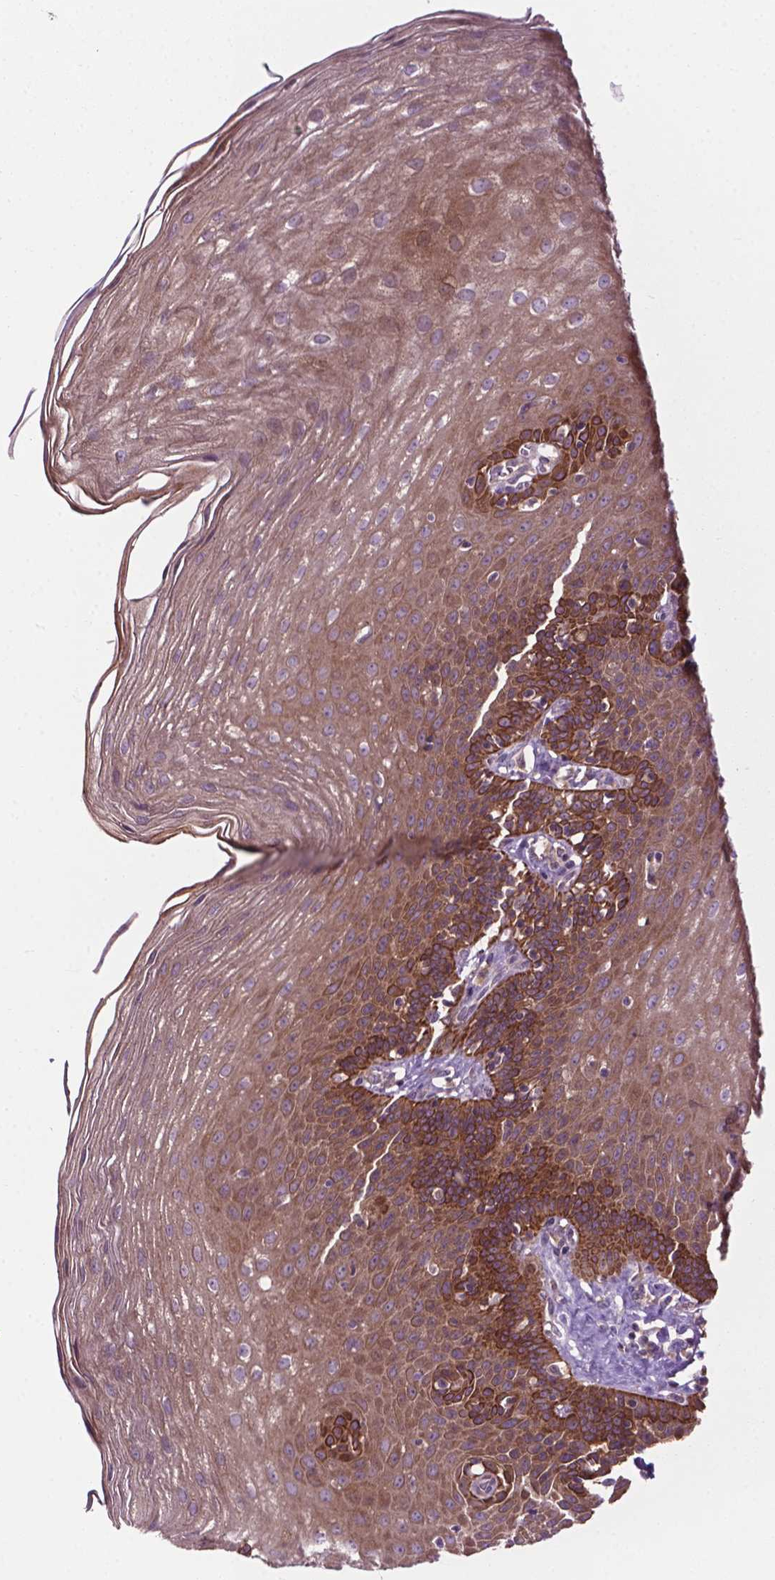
{"staining": {"intensity": "moderate", "quantity": ">75%", "location": "cytoplasmic/membranous"}, "tissue": "esophagus", "cell_type": "Squamous epithelial cells", "image_type": "normal", "snomed": [{"axis": "morphology", "description": "Normal tissue, NOS"}, {"axis": "topography", "description": "Esophagus"}], "caption": "Protein positivity by IHC shows moderate cytoplasmic/membranous positivity in approximately >75% of squamous epithelial cells in normal esophagus. (Brightfield microscopy of DAB IHC at high magnification).", "gene": "MZT1", "patient": {"sex": "female", "age": 81}}